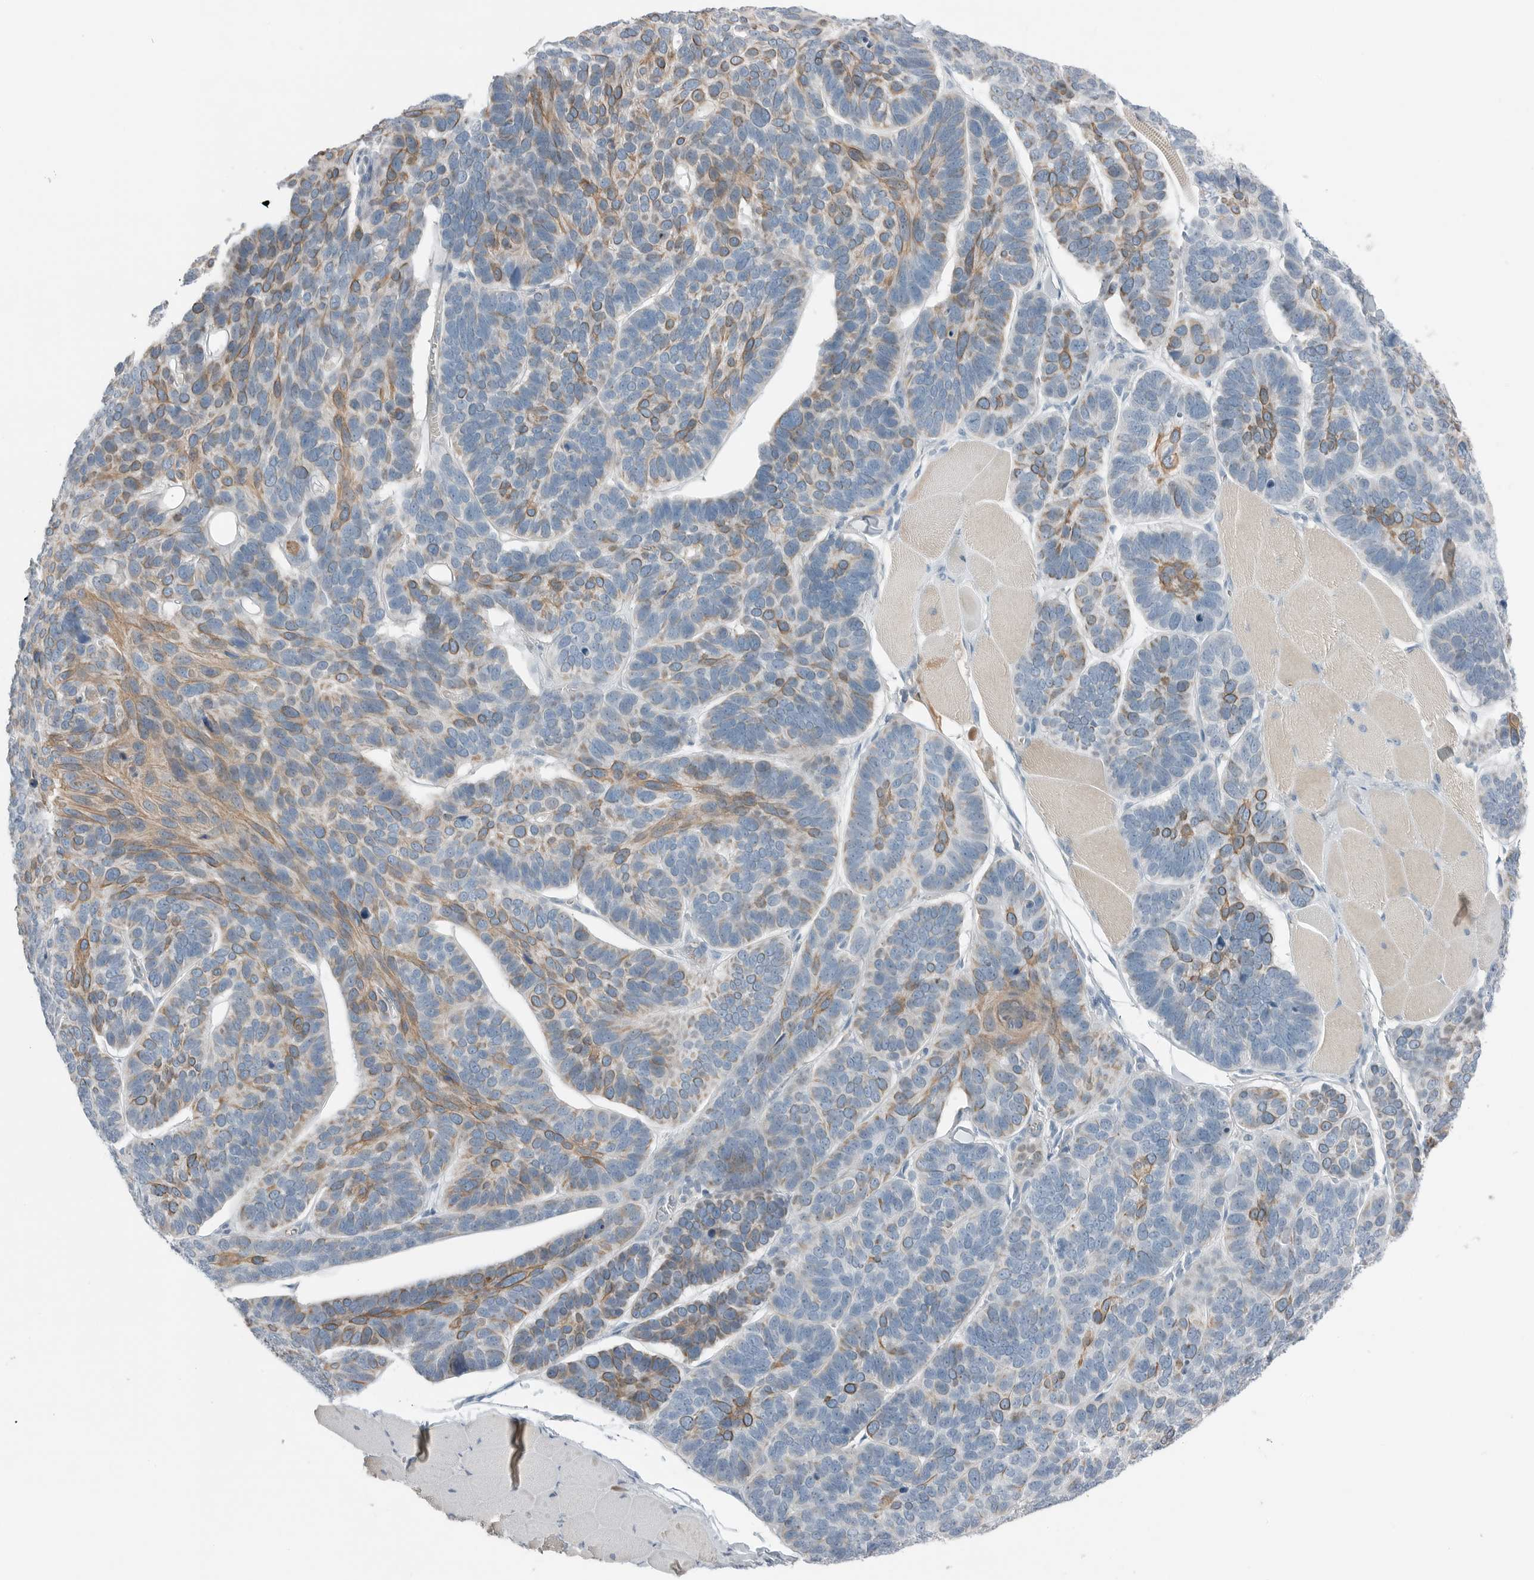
{"staining": {"intensity": "moderate", "quantity": "25%-75%", "location": "cytoplasmic/membranous"}, "tissue": "skin cancer", "cell_type": "Tumor cells", "image_type": "cancer", "snomed": [{"axis": "morphology", "description": "Basal cell carcinoma"}, {"axis": "topography", "description": "Skin"}], "caption": "A micrograph of human skin basal cell carcinoma stained for a protein reveals moderate cytoplasmic/membranous brown staining in tumor cells. The staining was performed using DAB (3,3'-diaminobenzidine) to visualize the protein expression in brown, while the nuclei were stained in blue with hematoxylin (Magnification: 20x).", "gene": "SERPINB7", "patient": {"sex": "male", "age": 62}}